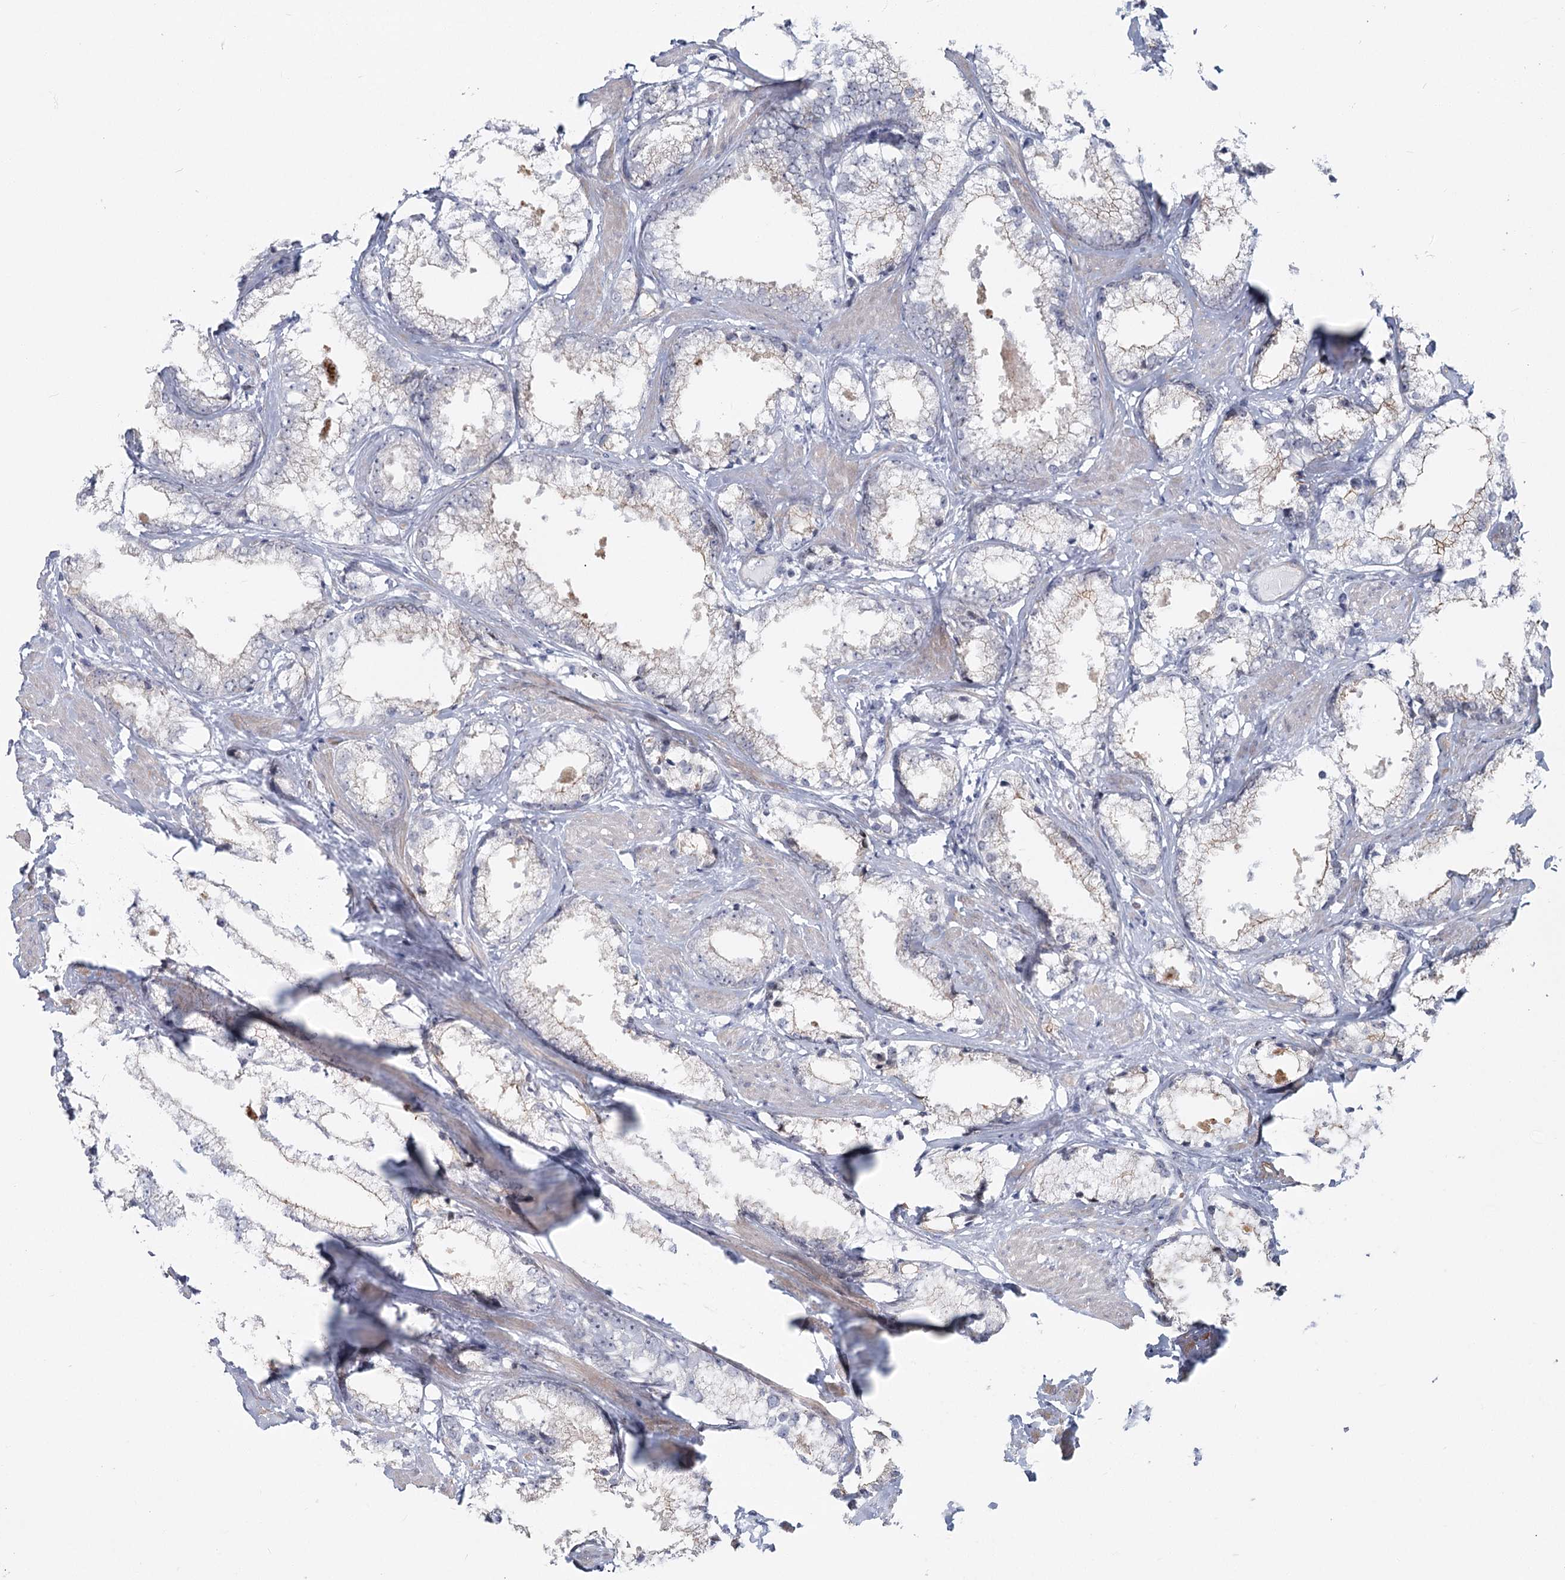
{"staining": {"intensity": "negative", "quantity": "none", "location": "none"}, "tissue": "prostate cancer", "cell_type": "Tumor cells", "image_type": "cancer", "snomed": [{"axis": "morphology", "description": "Adenocarcinoma, High grade"}, {"axis": "topography", "description": "Prostate"}], "caption": "There is no significant staining in tumor cells of prostate cancer.", "gene": "ABHD8", "patient": {"sex": "male", "age": 66}}